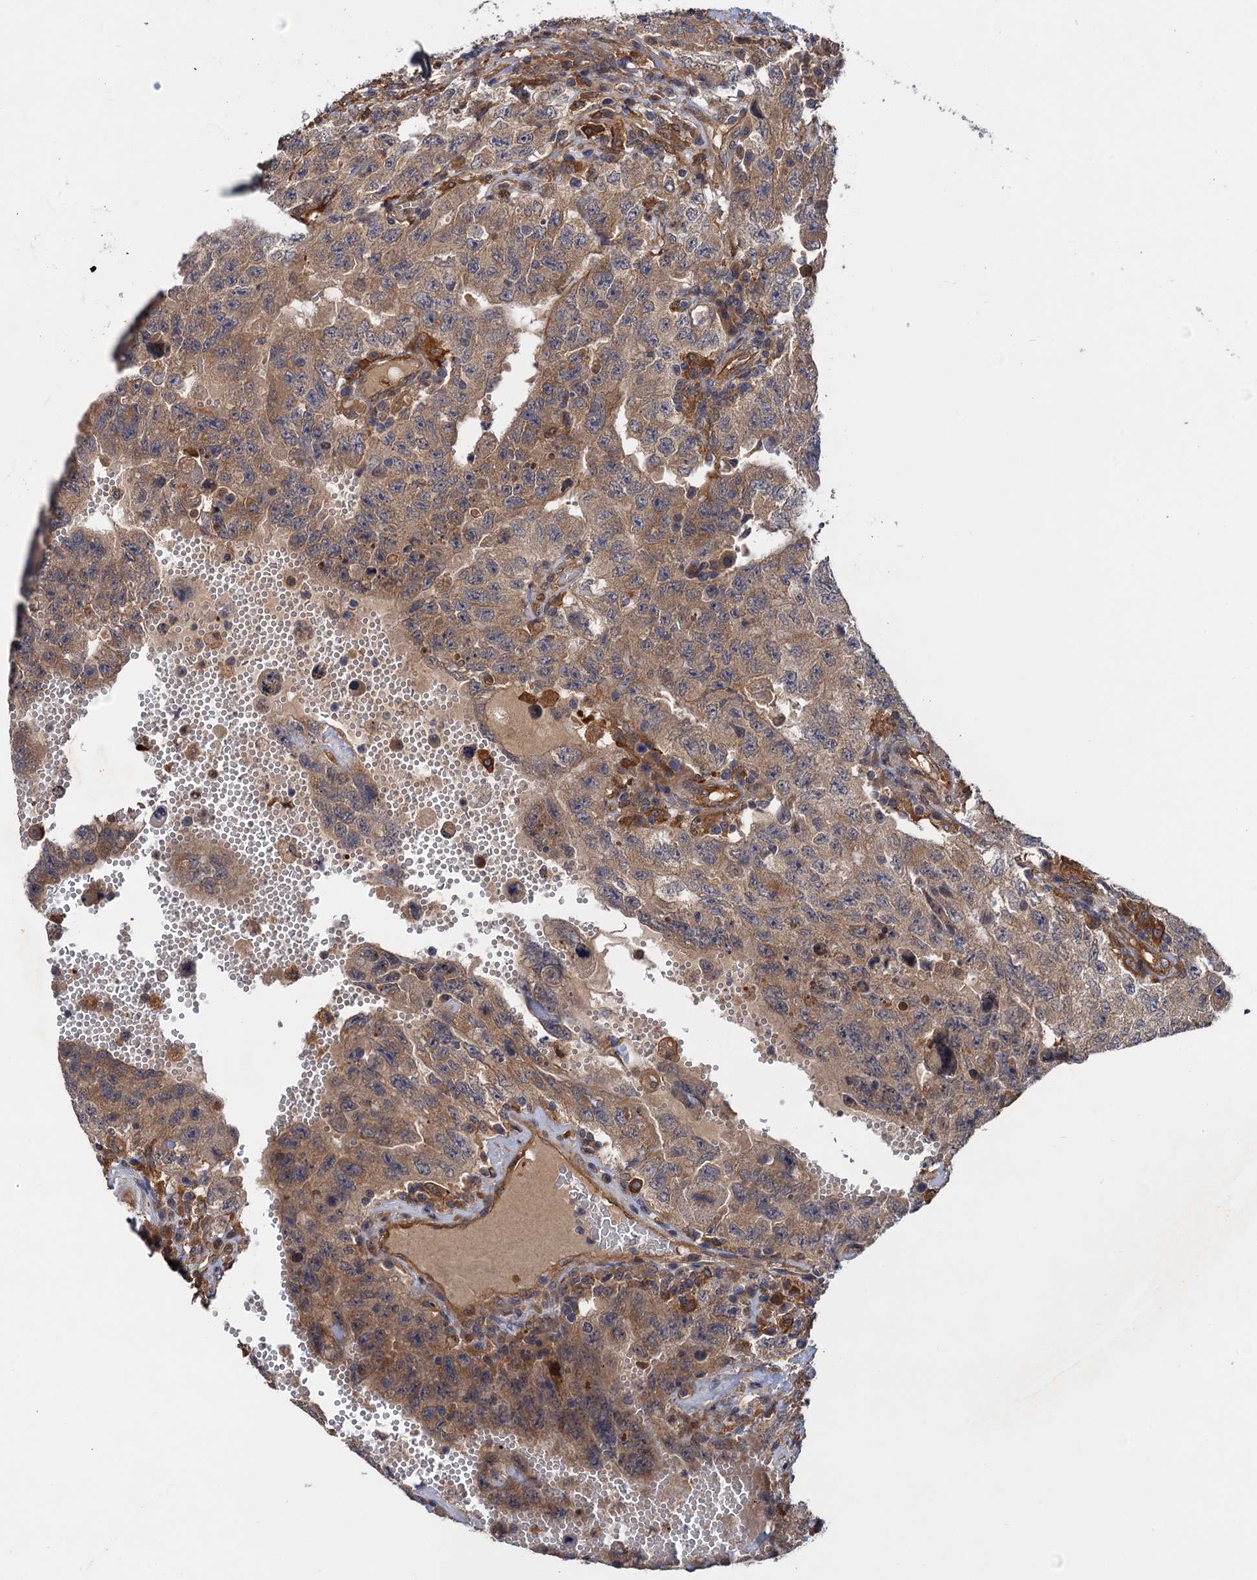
{"staining": {"intensity": "moderate", "quantity": ">75%", "location": "cytoplasmic/membranous"}, "tissue": "testis cancer", "cell_type": "Tumor cells", "image_type": "cancer", "snomed": [{"axis": "morphology", "description": "Carcinoma, Embryonal, NOS"}, {"axis": "topography", "description": "Testis"}], "caption": "A histopathology image of human testis cancer (embryonal carcinoma) stained for a protein demonstrates moderate cytoplasmic/membranous brown staining in tumor cells.", "gene": "NEK8", "patient": {"sex": "male", "age": 26}}